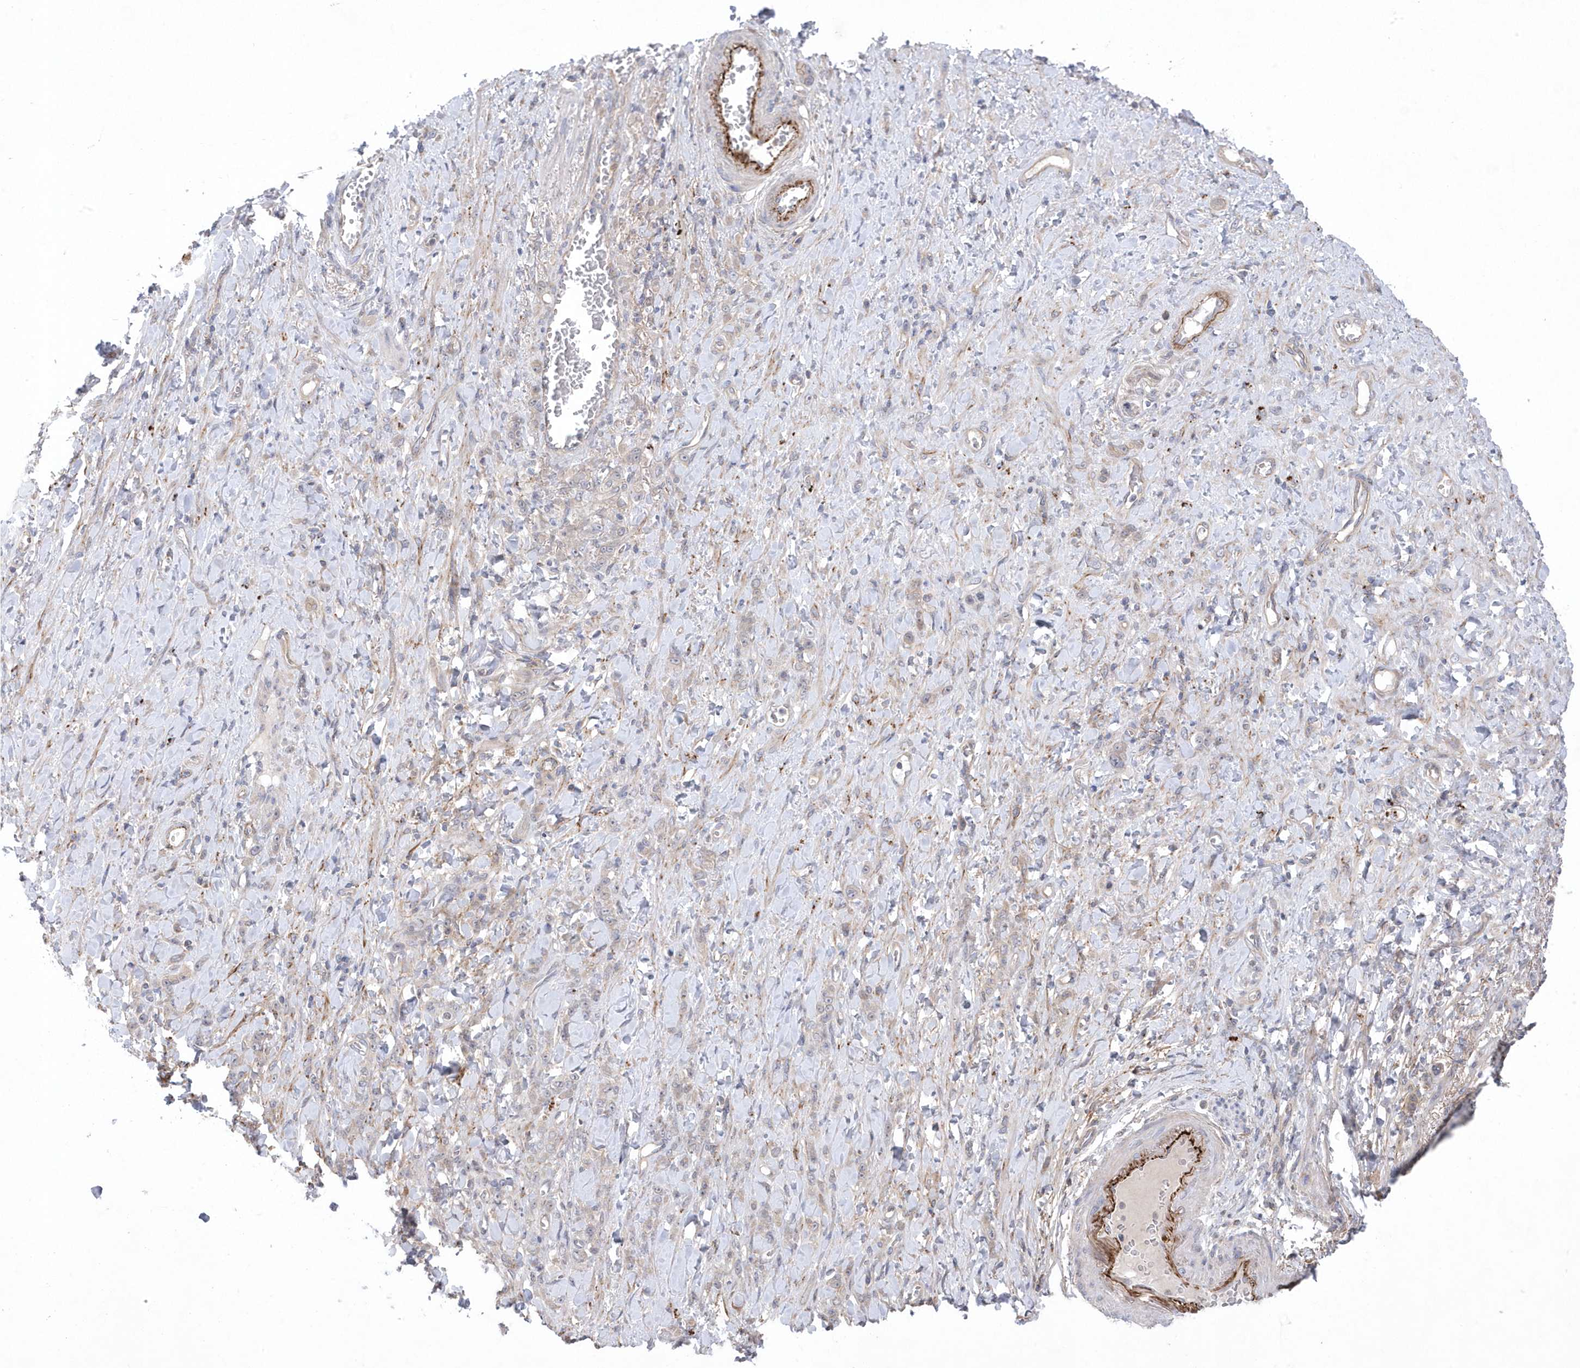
{"staining": {"intensity": "negative", "quantity": "none", "location": "none"}, "tissue": "stomach cancer", "cell_type": "Tumor cells", "image_type": "cancer", "snomed": [{"axis": "morphology", "description": "Normal tissue, NOS"}, {"axis": "morphology", "description": "Adenocarcinoma, NOS"}, {"axis": "topography", "description": "Stomach"}], "caption": "The image shows no significant positivity in tumor cells of adenocarcinoma (stomach).", "gene": "ANAPC1", "patient": {"sex": "male", "age": 82}}